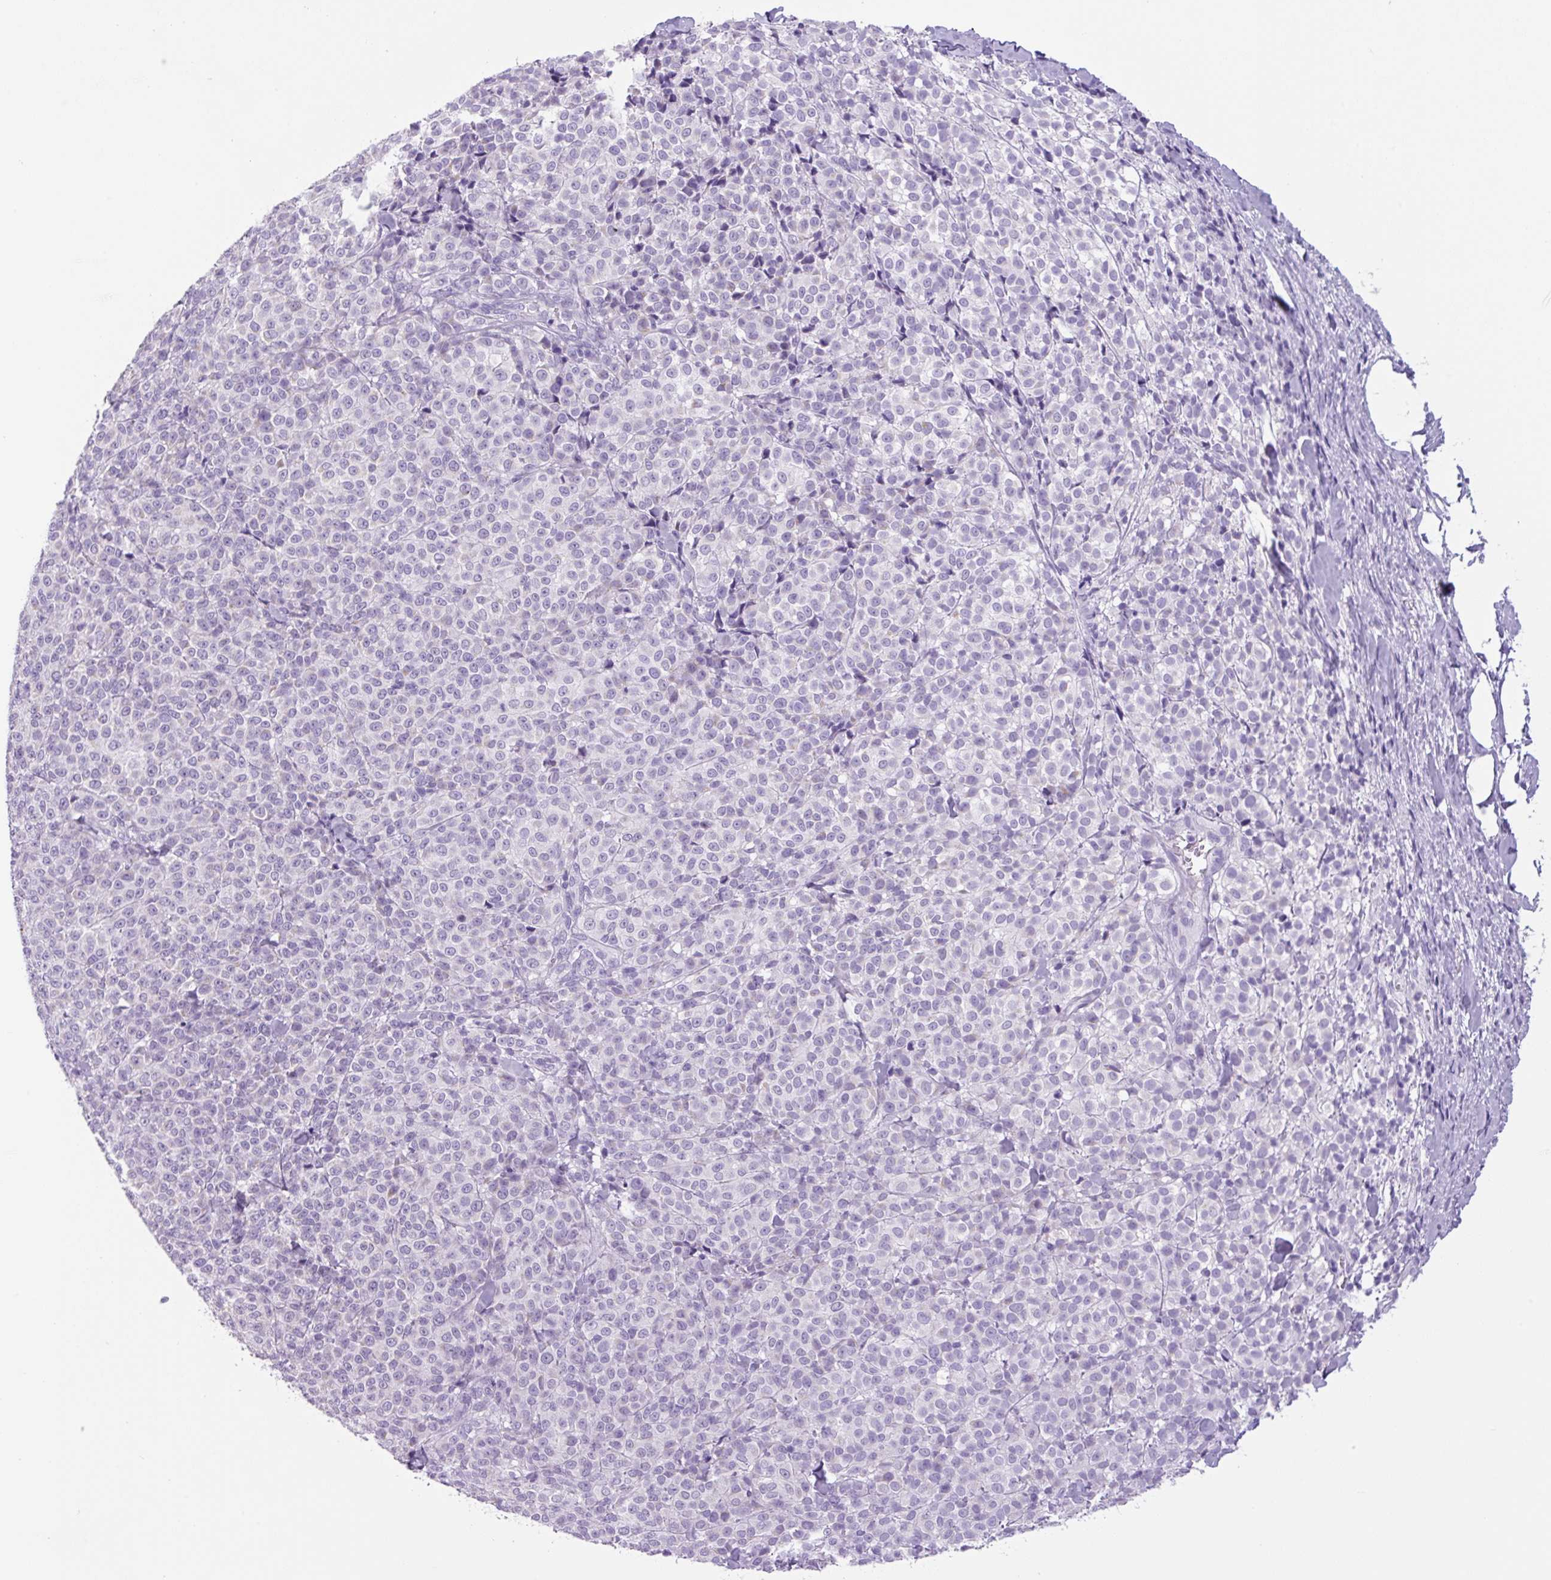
{"staining": {"intensity": "negative", "quantity": "none", "location": "none"}, "tissue": "melanoma", "cell_type": "Tumor cells", "image_type": "cancer", "snomed": [{"axis": "morphology", "description": "Normal tissue, NOS"}, {"axis": "morphology", "description": "Malignant melanoma, NOS"}, {"axis": "topography", "description": "Skin"}], "caption": "High power microscopy photomicrograph of an immunohistochemistry (IHC) histopathology image of melanoma, revealing no significant positivity in tumor cells. The staining is performed using DAB (3,3'-diaminobenzidine) brown chromogen with nuclei counter-stained in using hematoxylin.", "gene": "CHGA", "patient": {"sex": "female", "age": 34}}